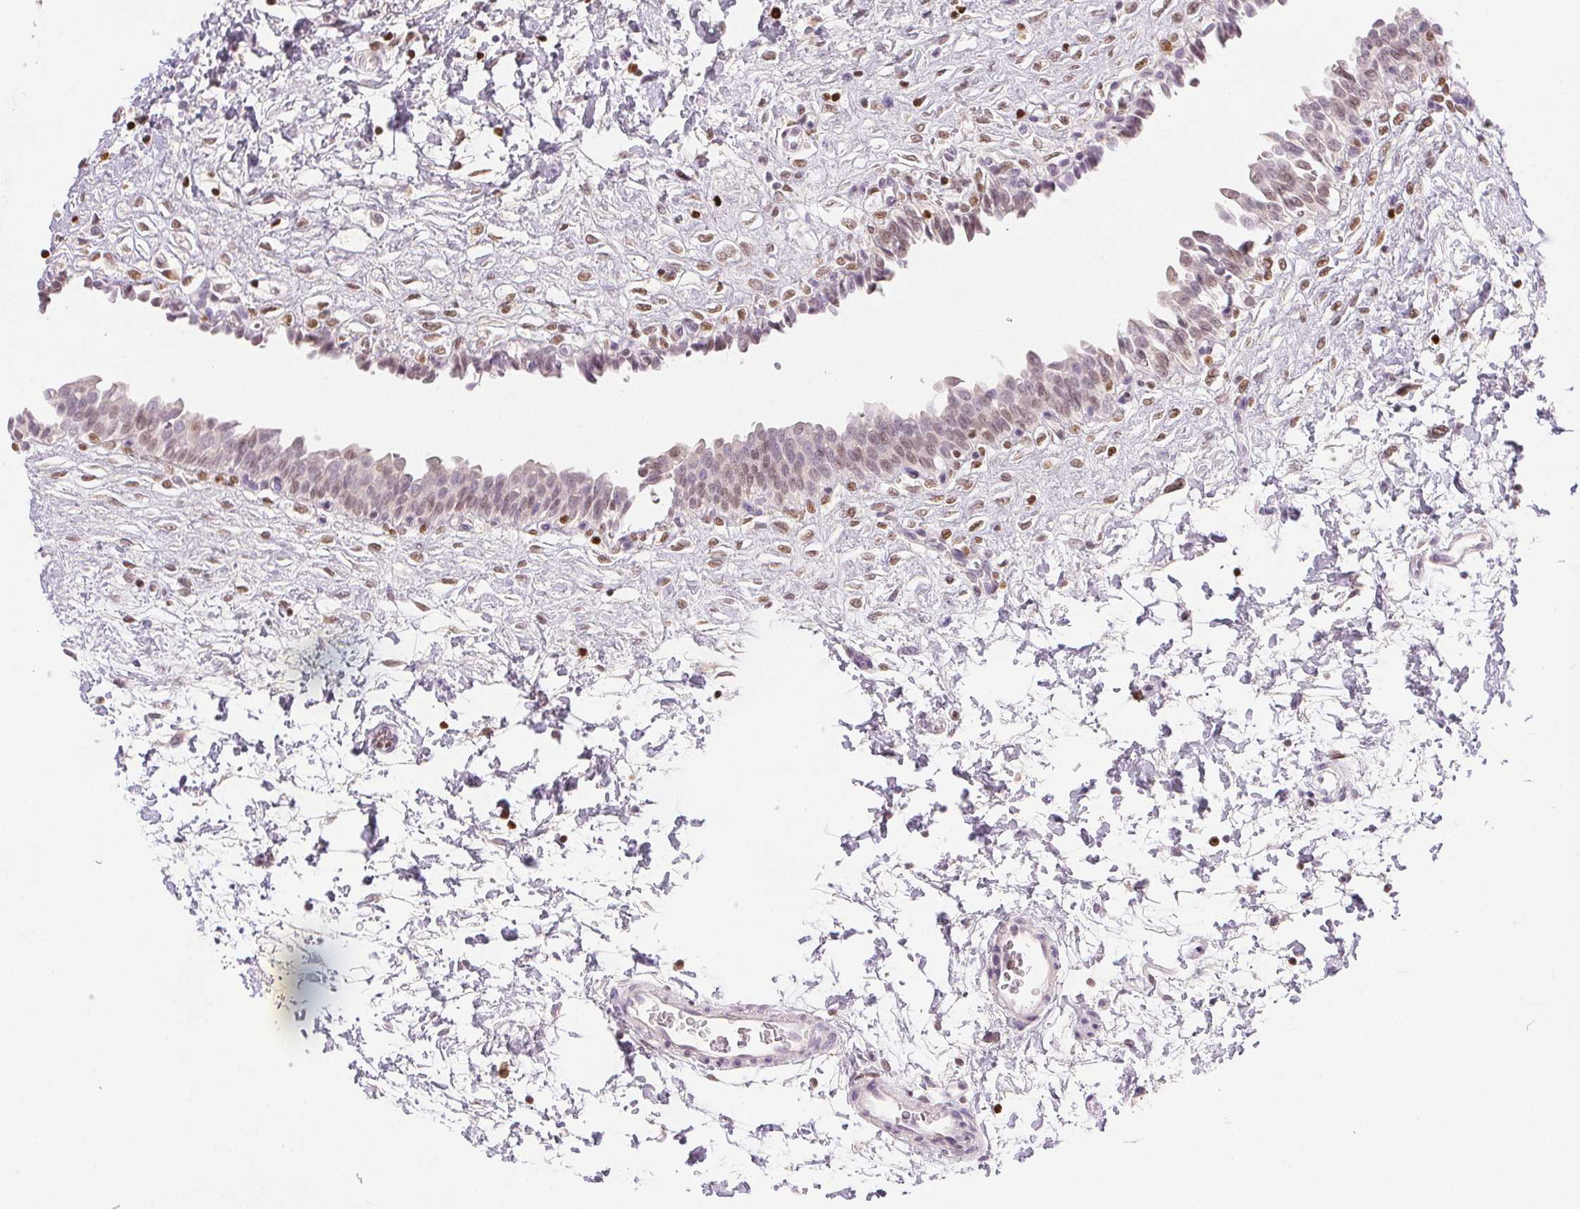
{"staining": {"intensity": "weak", "quantity": "25%-75%", "location": "nuclear"}, "tissue": "urinary bladder", "cell_type": "Urothelial cells", "image_type": "normal", "snomed": [{"axis": "morphology", "description": "Normal tissue, NOS"}, {"axis": "topography", "description": "Urinary bladder"}], "caption": "Immunohistochemical staining of unremarkable human urinary bladder reveals 25%-75% levels of weak nuclear protein expression in about 25%-75% of urothelial cells. Using DAB (brown) and hematoxylin (blue) stains, captured at high magnification using brightfield microscopy.", "gene": "RUNX2", "patient": {"sex": "male", "age": 37}}